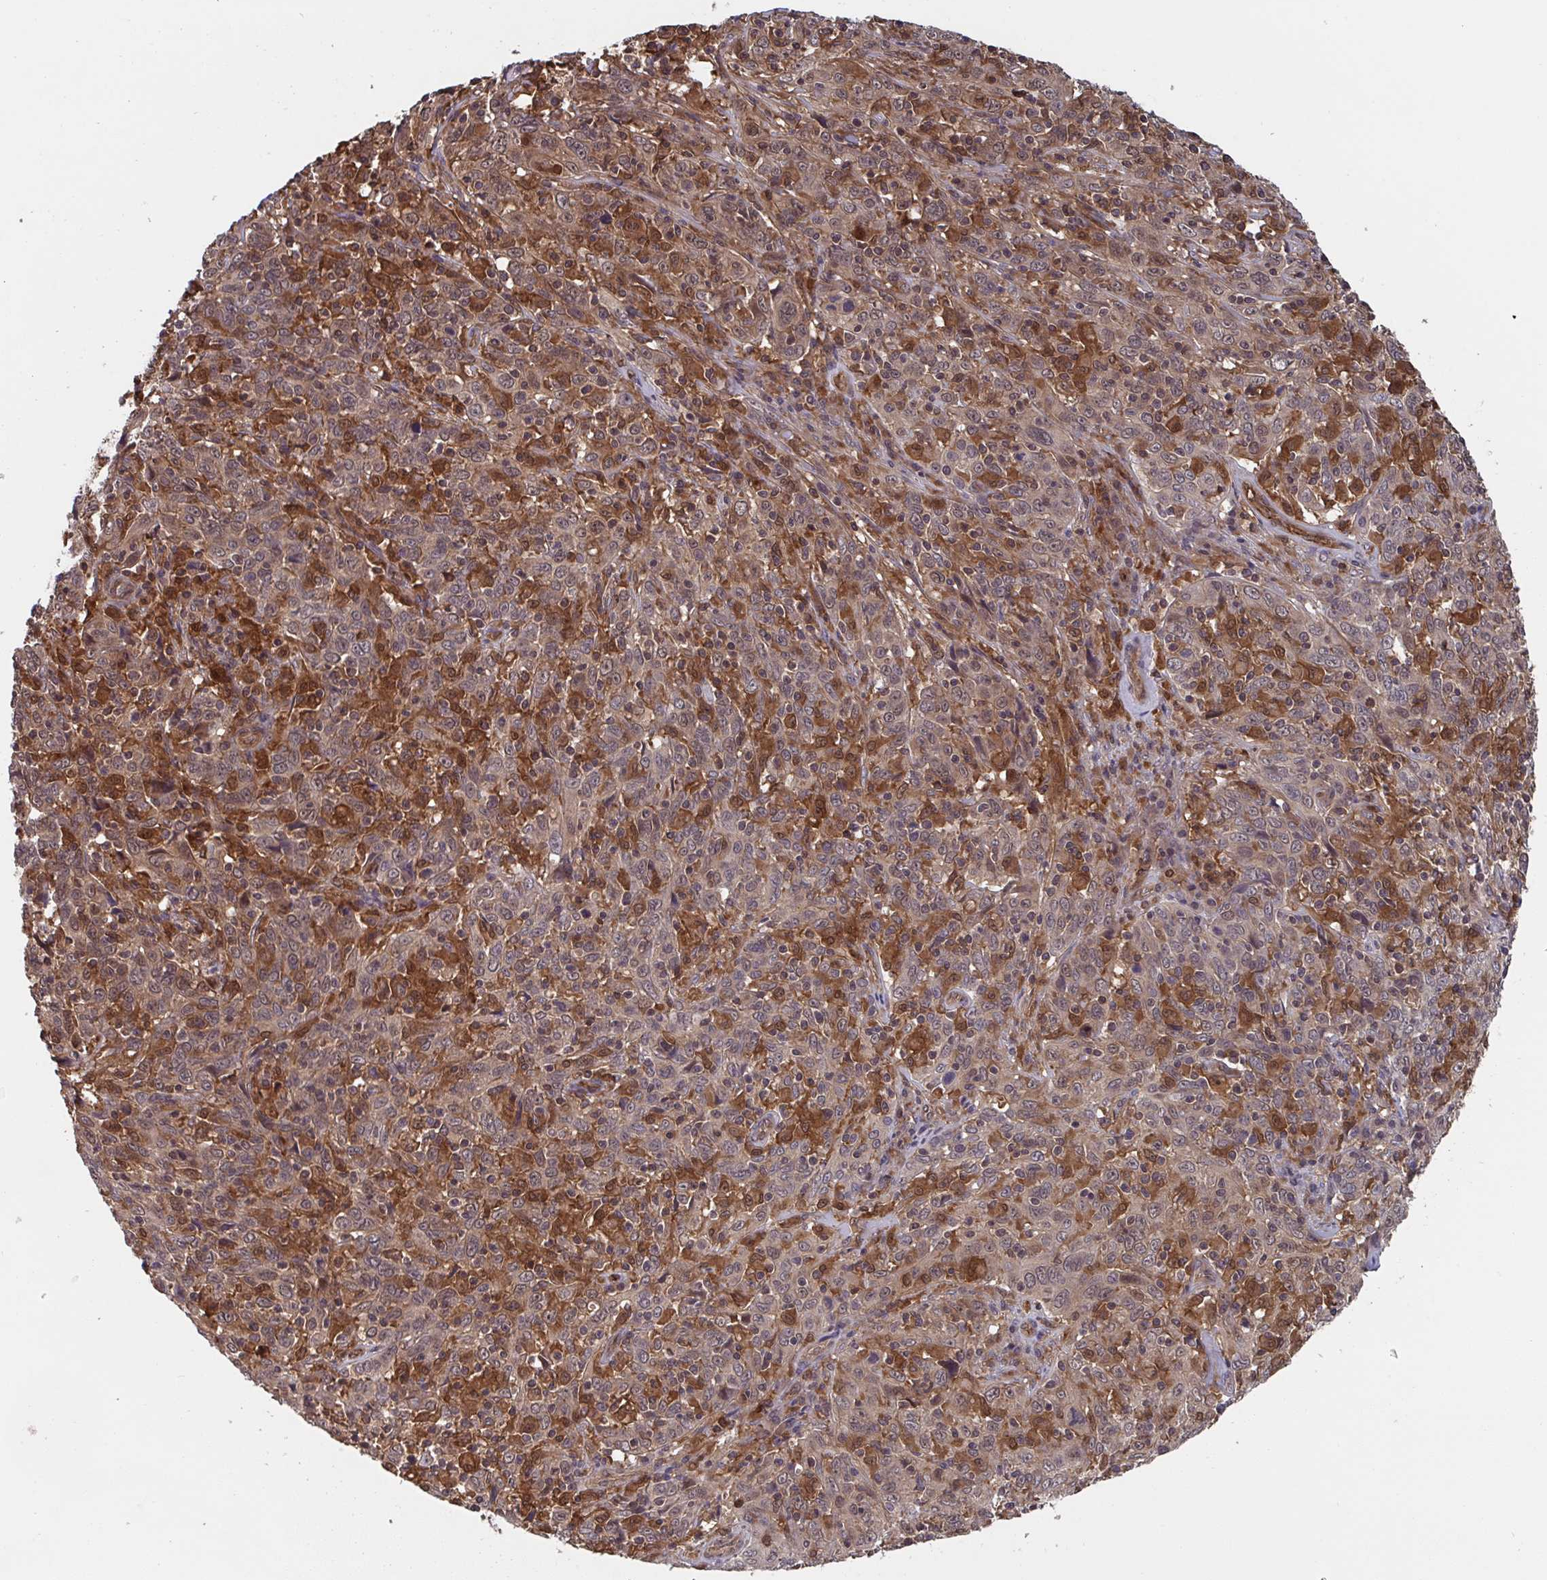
{"staining": {"intensity": "weak", "quantity": "<25%", "location": "nuclear"}, "tissue": "cervical cancer", "cell_type": "Tumor cells", "image_type": "cancer", "snomed": [{"axis": "morphology", "description": "Squamous cell carcinoma, NOS"}, {"axis": "topography", "description": "Cervix"}], "caption": "A high-resolution micrograph shows IHC staining of cervical cancer, which reveals no significant expression in tumor cells.", "gene": "TIGAR", "patient": {"sex": "female", "age": 46}}